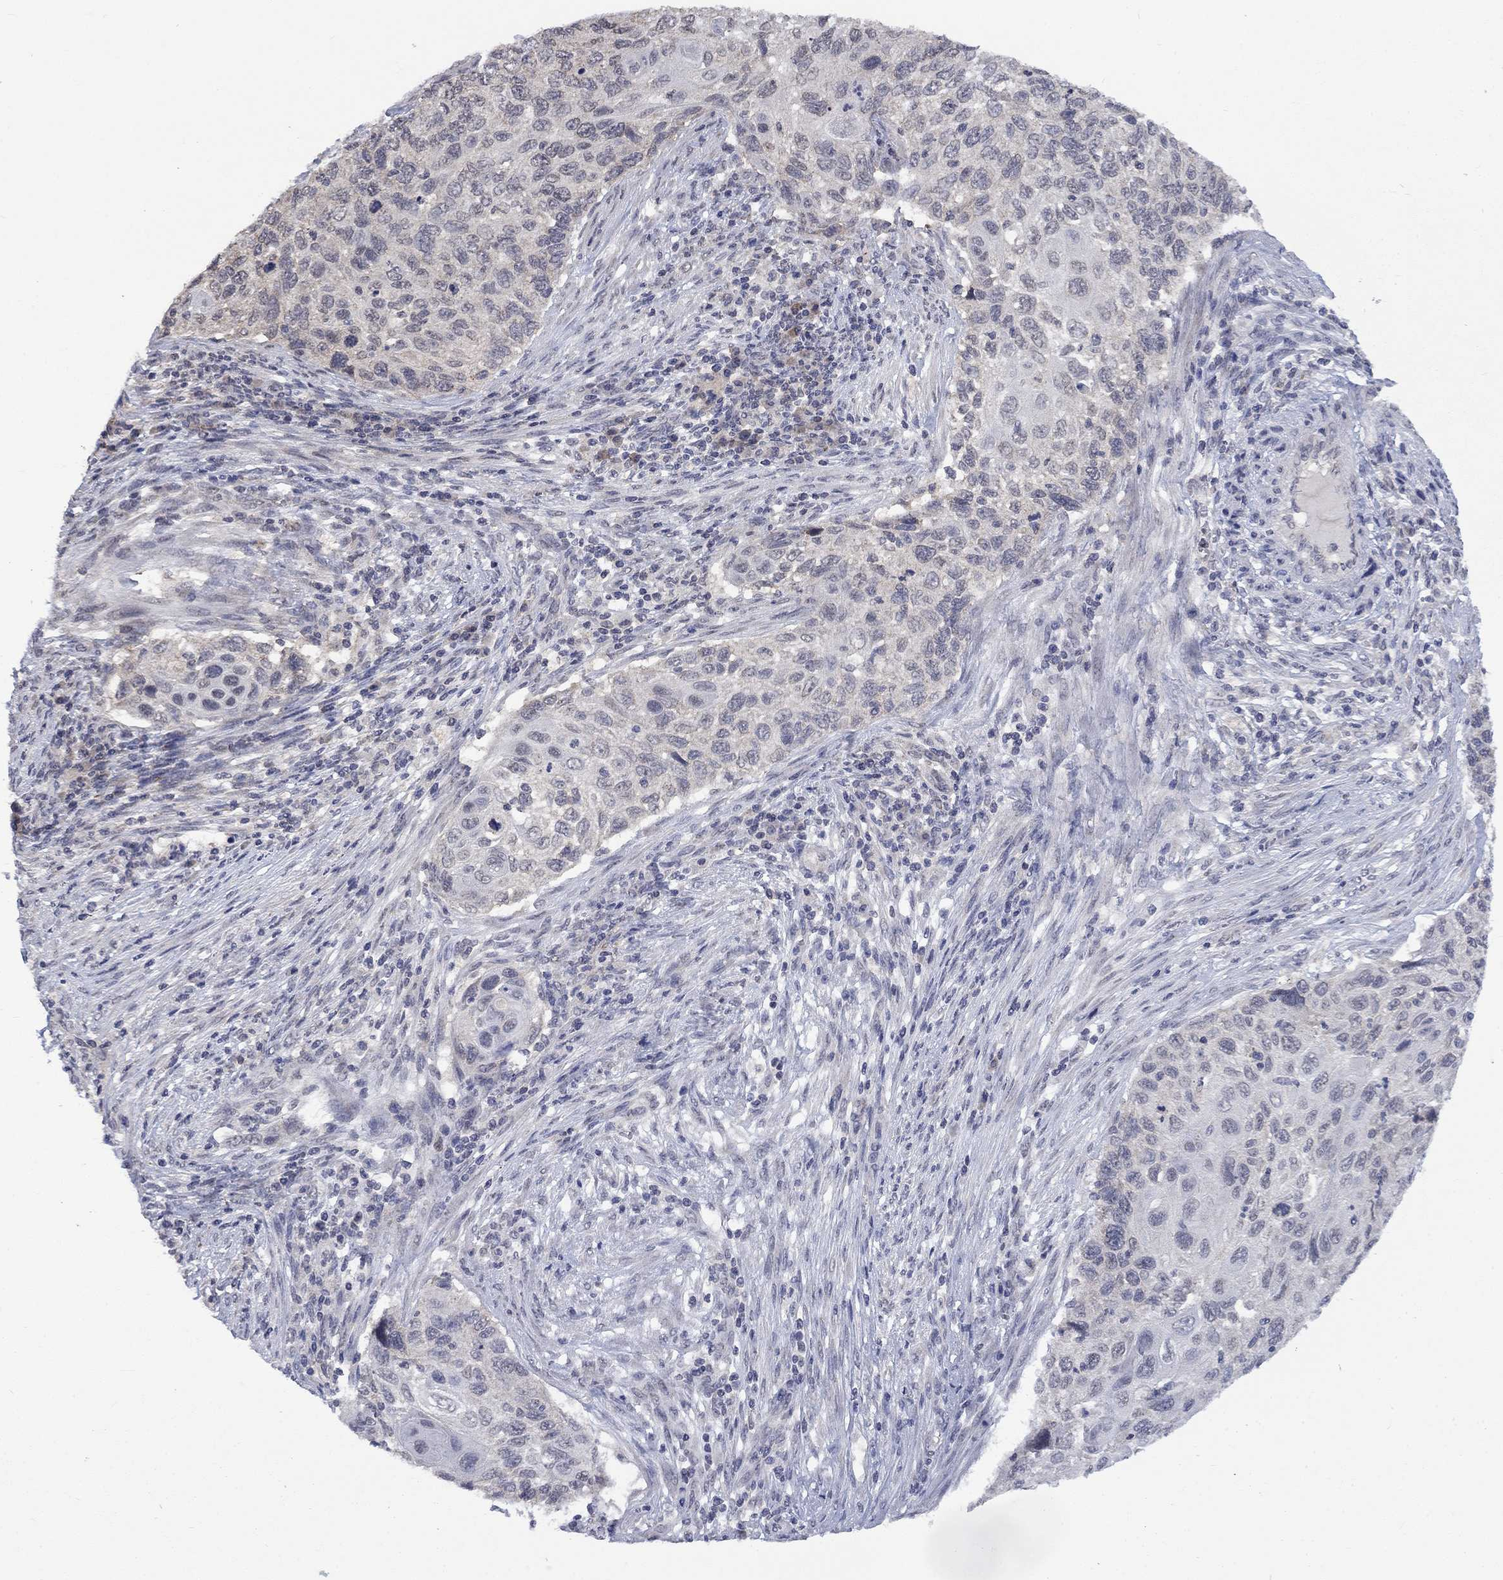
{"staining": {"intensity": "negative", "quantity": "none", "location": "none"}, "tissue": "cervical cancer", "cell_type": "Tumor cells", "image_type": "cancer", "snomed": [{"axis": "morphology", "description": "Squamous cell carcinoma, NOS"}, {"axis": "topography", "description": "Cervix"}], "caption": "Immunohistochemical staining of cervical squamous cell carcinoma reveals no significant expression in tumor cells.", "gene": "SPATA33", "patient": {"sex": "female", "age": 70}}